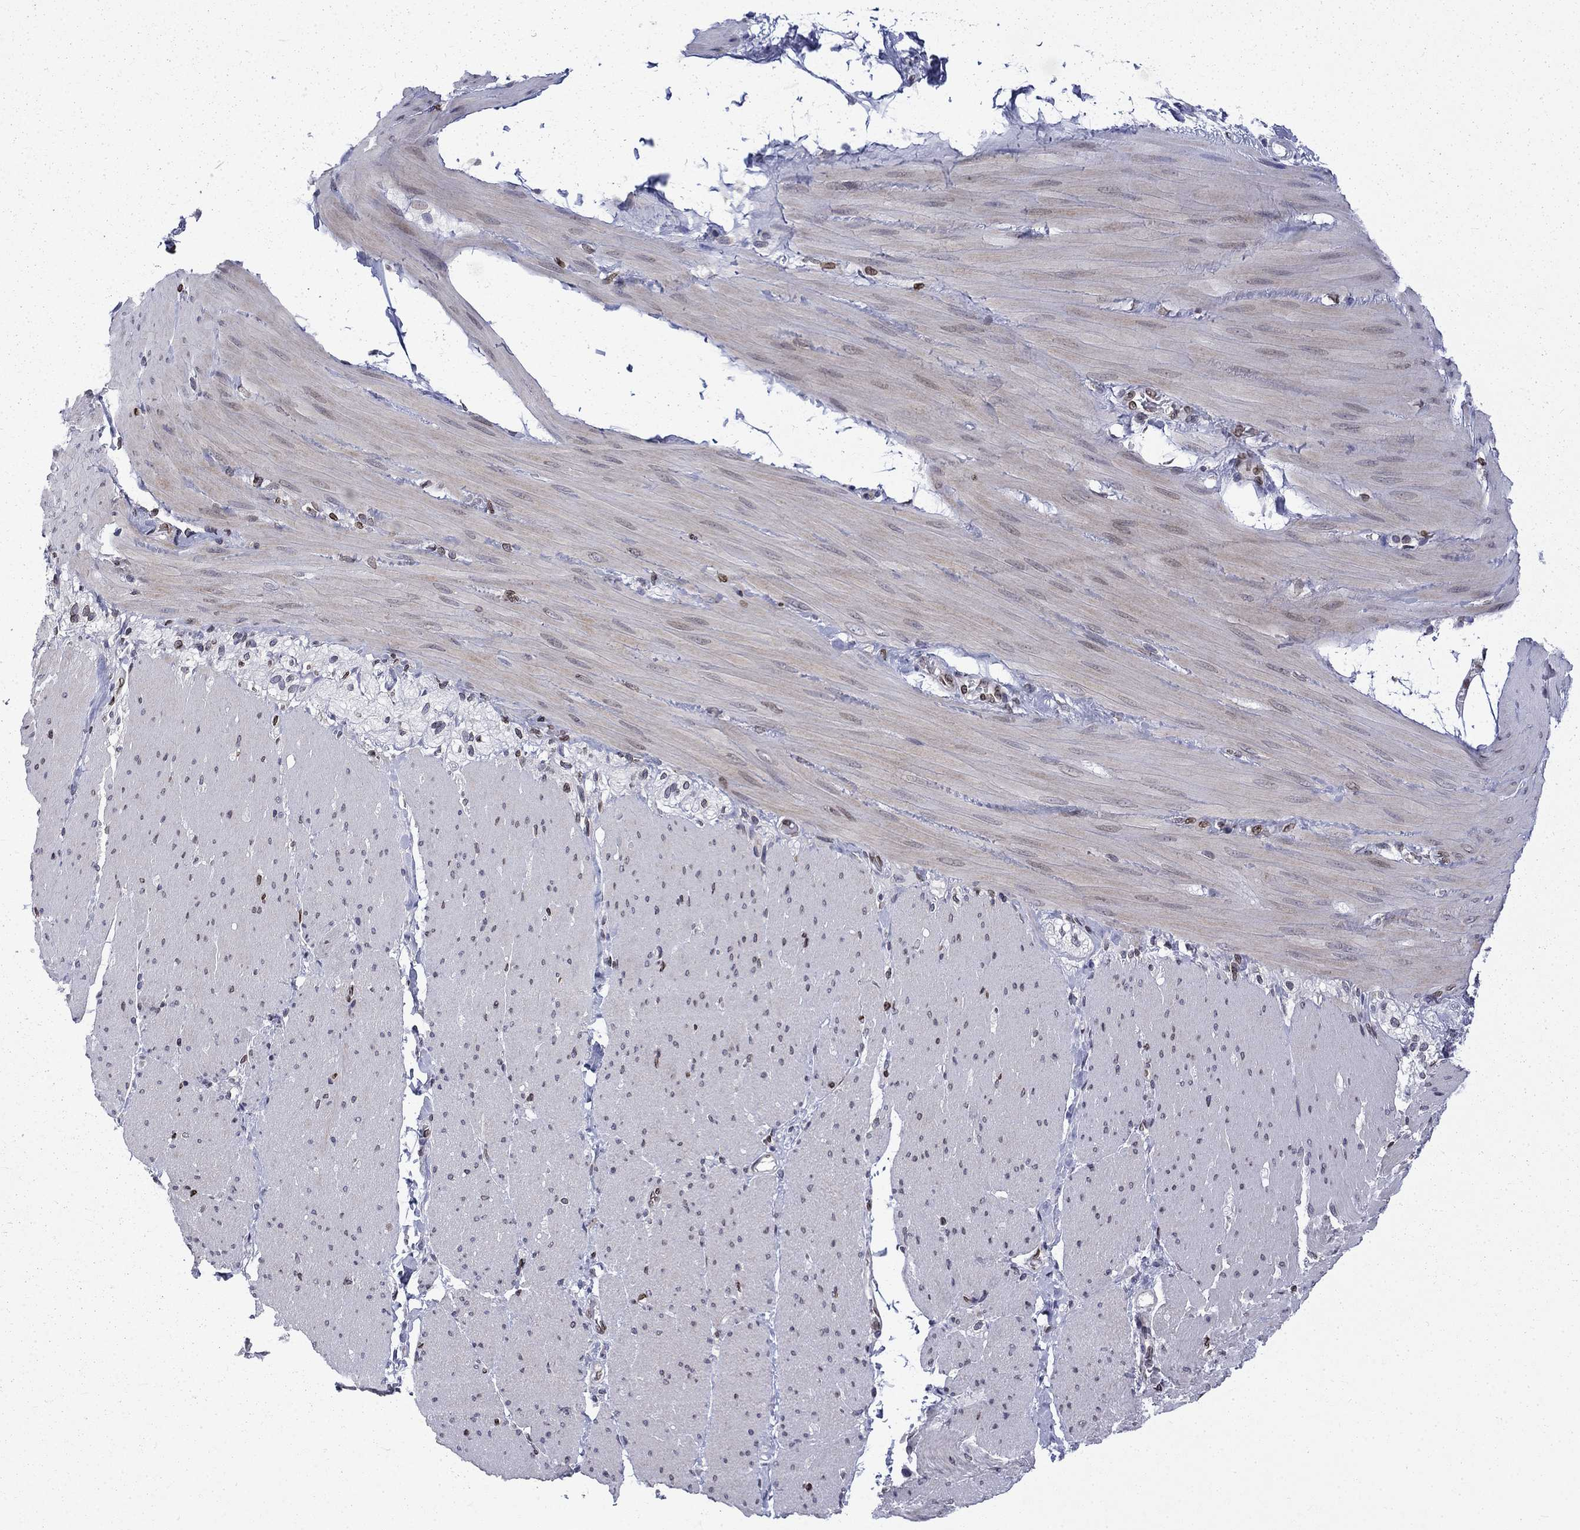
{"staining": {"intensity": "negative", "quantity": "none", "location": "none"}, "tissue": "adipose tissue", "cell_type": "Adipocytes", "image_type": "normal", "snomed": [{"axis": "morphology", "description": "Normal tissue, NOS"}, {"axis": "topography", "description": "Smooth muscle"}, {"axis": "topography", "description": "Duodenum"}, {"axis": "topography", "description": "Peripheral nerve tissue"}], "caption": "Adipocytes are negative for brown protein staining in normal adipose tissue. (Brightfield microscopy of DAB (3,3'-diaminobenzidine) IHC at high magnification).", "gene": "SLA", "patient": {"sex": "female", "age": 61}}